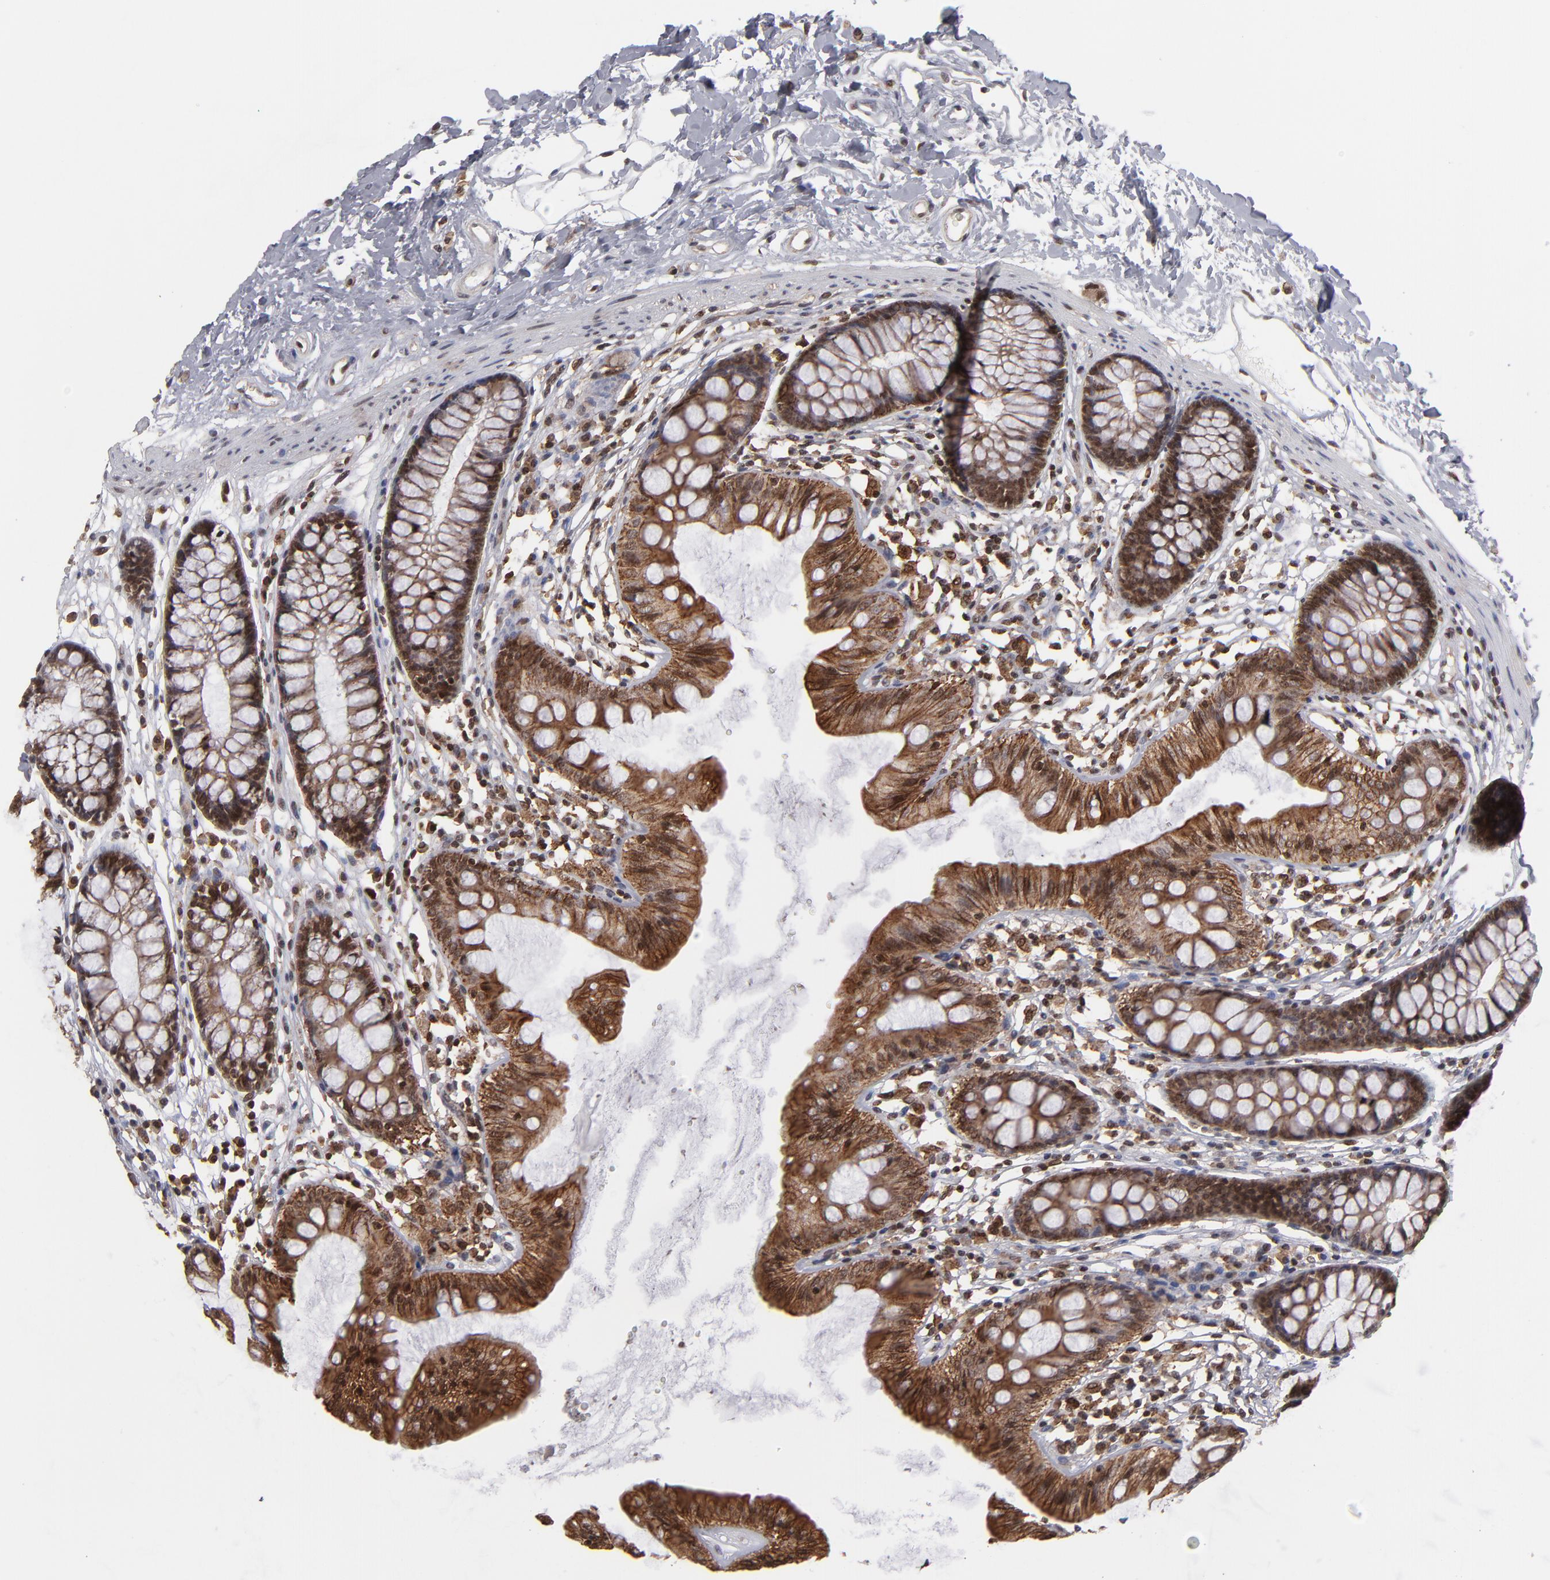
{"staining": {"intensity": "moderate", "quantity": ">75%", "location": "nuclear"}, "tissue": "colon", "cell_type": "Endothelial cells", "image_type": "normal", "snomed": [{"axis": "morphology", "description": "Normal tissue, NOS"}, {"axis": "topography", "description": "Colon"}], "caption": "Immunohistochemistry image of normal human colon stained for a protein (brown), which displays medium levels of moderate nuclear positivity in about >75% of endothelial cells.", "gene": "RGS6", "patient": {"sex": "female", "age": 52}}